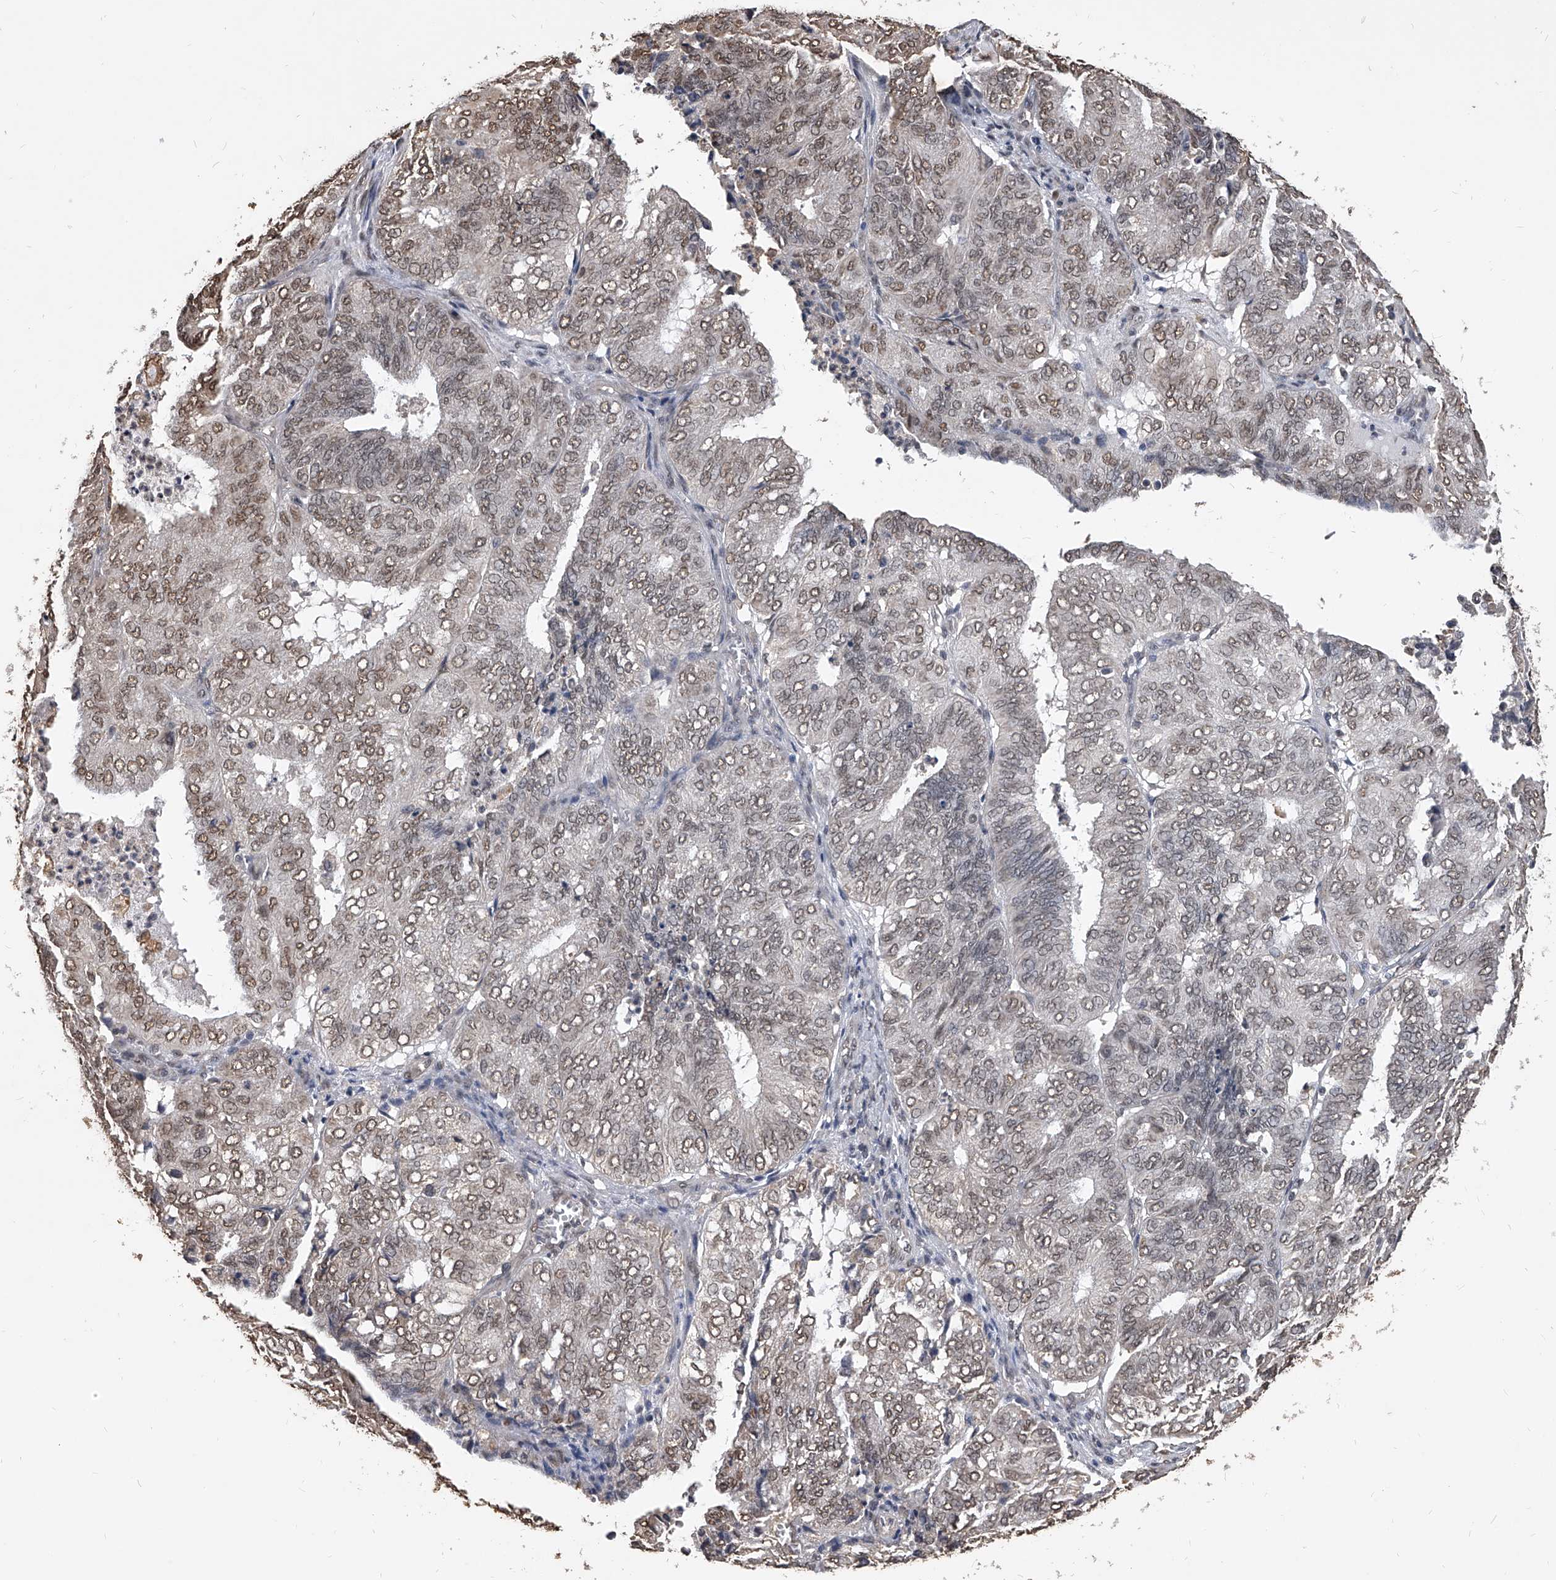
{"staining": {"intensity": "moderate", "quantity": ">75%", "location": "nuclear"}, "tissue": "endometrial cancer", "cell_type": "Tumor cells", "image_type": "cancer", "snomed": [{"axis": "morphology", "description": "Adenocarcinoma, NOS"}, {"axis": "topography", "description": "Uterus"}], "caption": "A high-resolution image shows immunohistochemistry staining of adenocarcinoma (endometrial), which demonstrates moderate nuclear positivity in about >75% of tumor cells.", "gene": "FBXL4", "patient": {"sex": "female", "age": 60}}